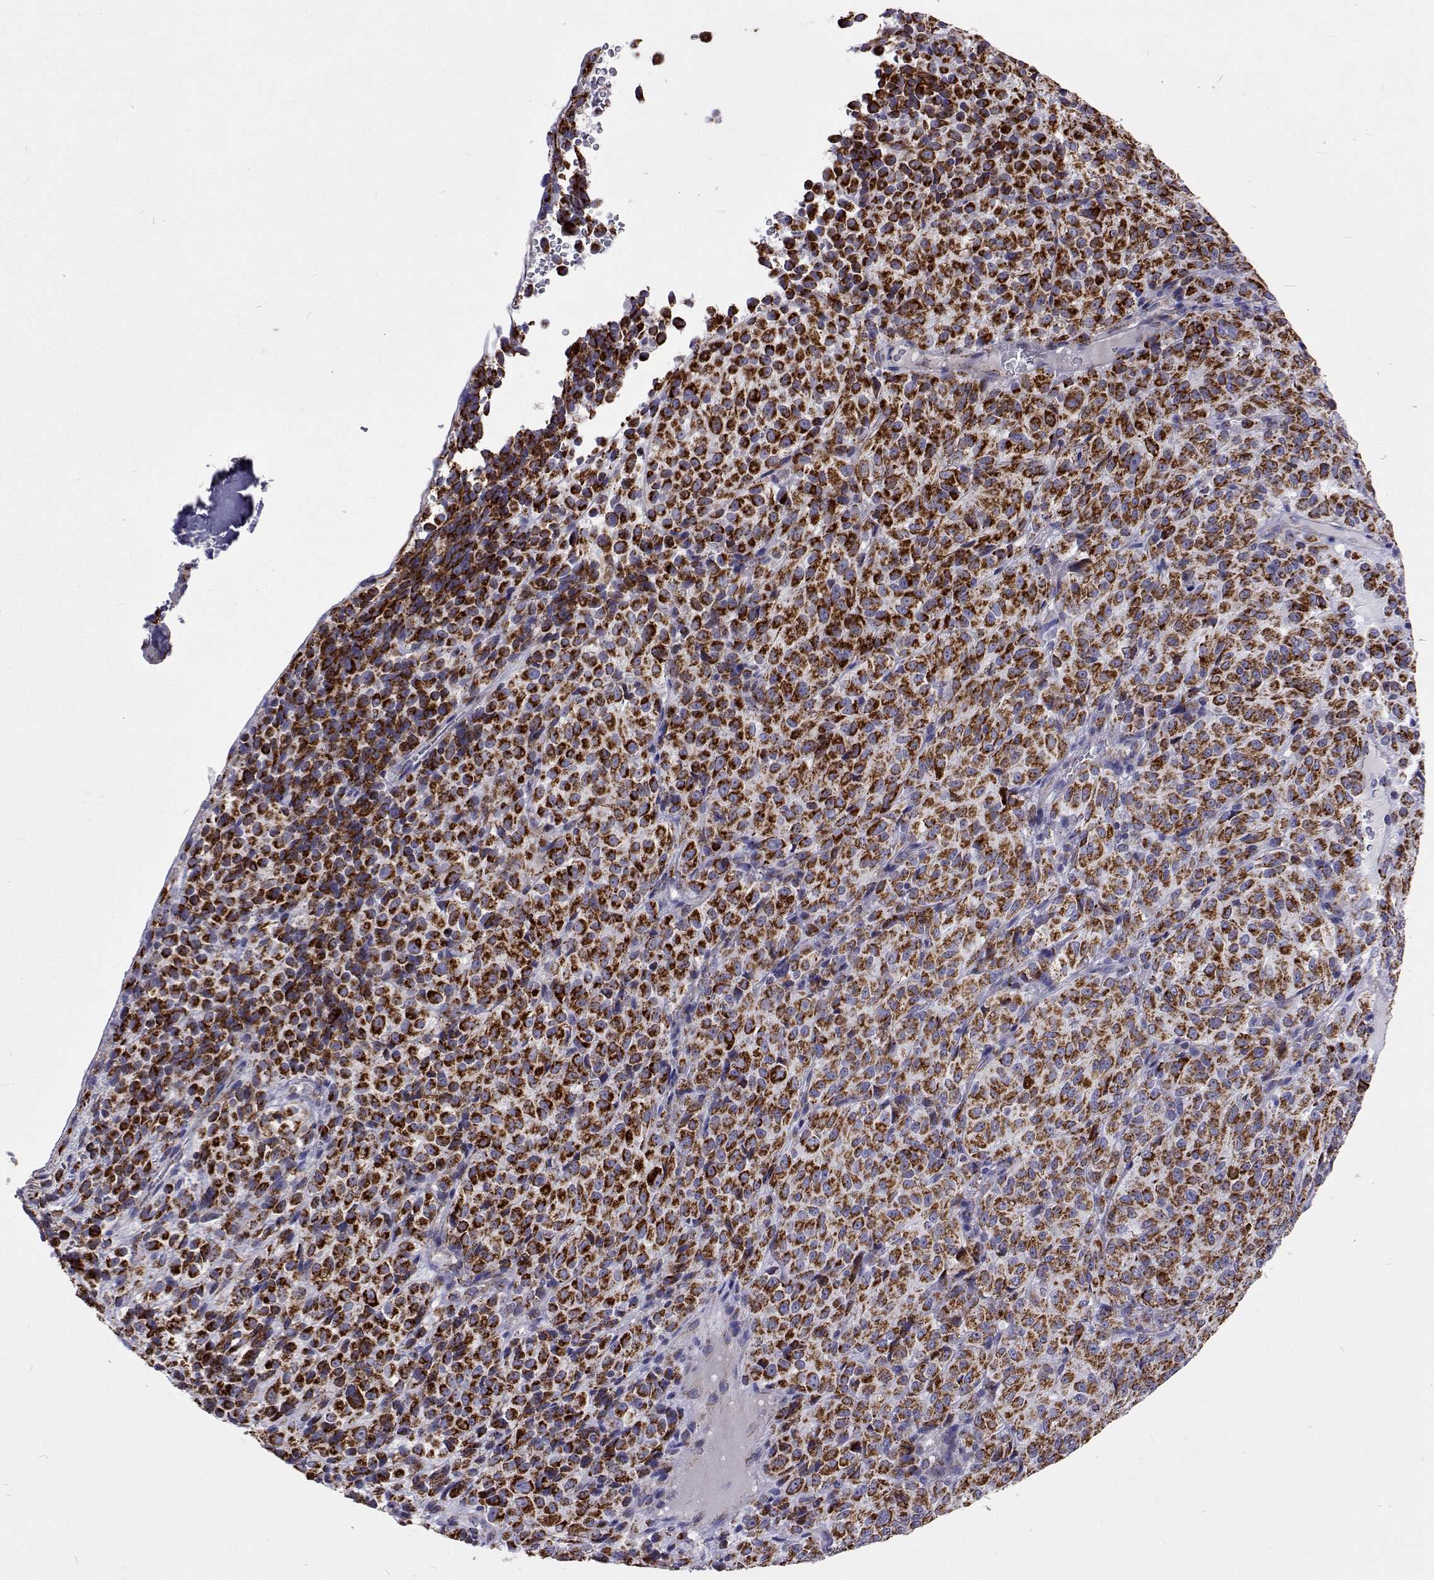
{"staining": {"intensity": "strong", "quantity": ">75%", "location": "cytoplasmic/membranous"}, "tissue": "melanoma", "cell_type": "Tumor cells", "image_type": "cancer", "snomed": [{"axis": "morphology", "description": "Malignant melanoma, Metastatic site"}, {"axis": "topography", "description": "Brain"}], "caption": "A brown stain shows strong cytoplasmic/membranous positivity of a protein in melanoma tumor cells. (brown staining indicates protein expression, while blue staining denotes nuclei).", "gene": "MCCC2", "patient": {"sex": "female", "age": 56}}